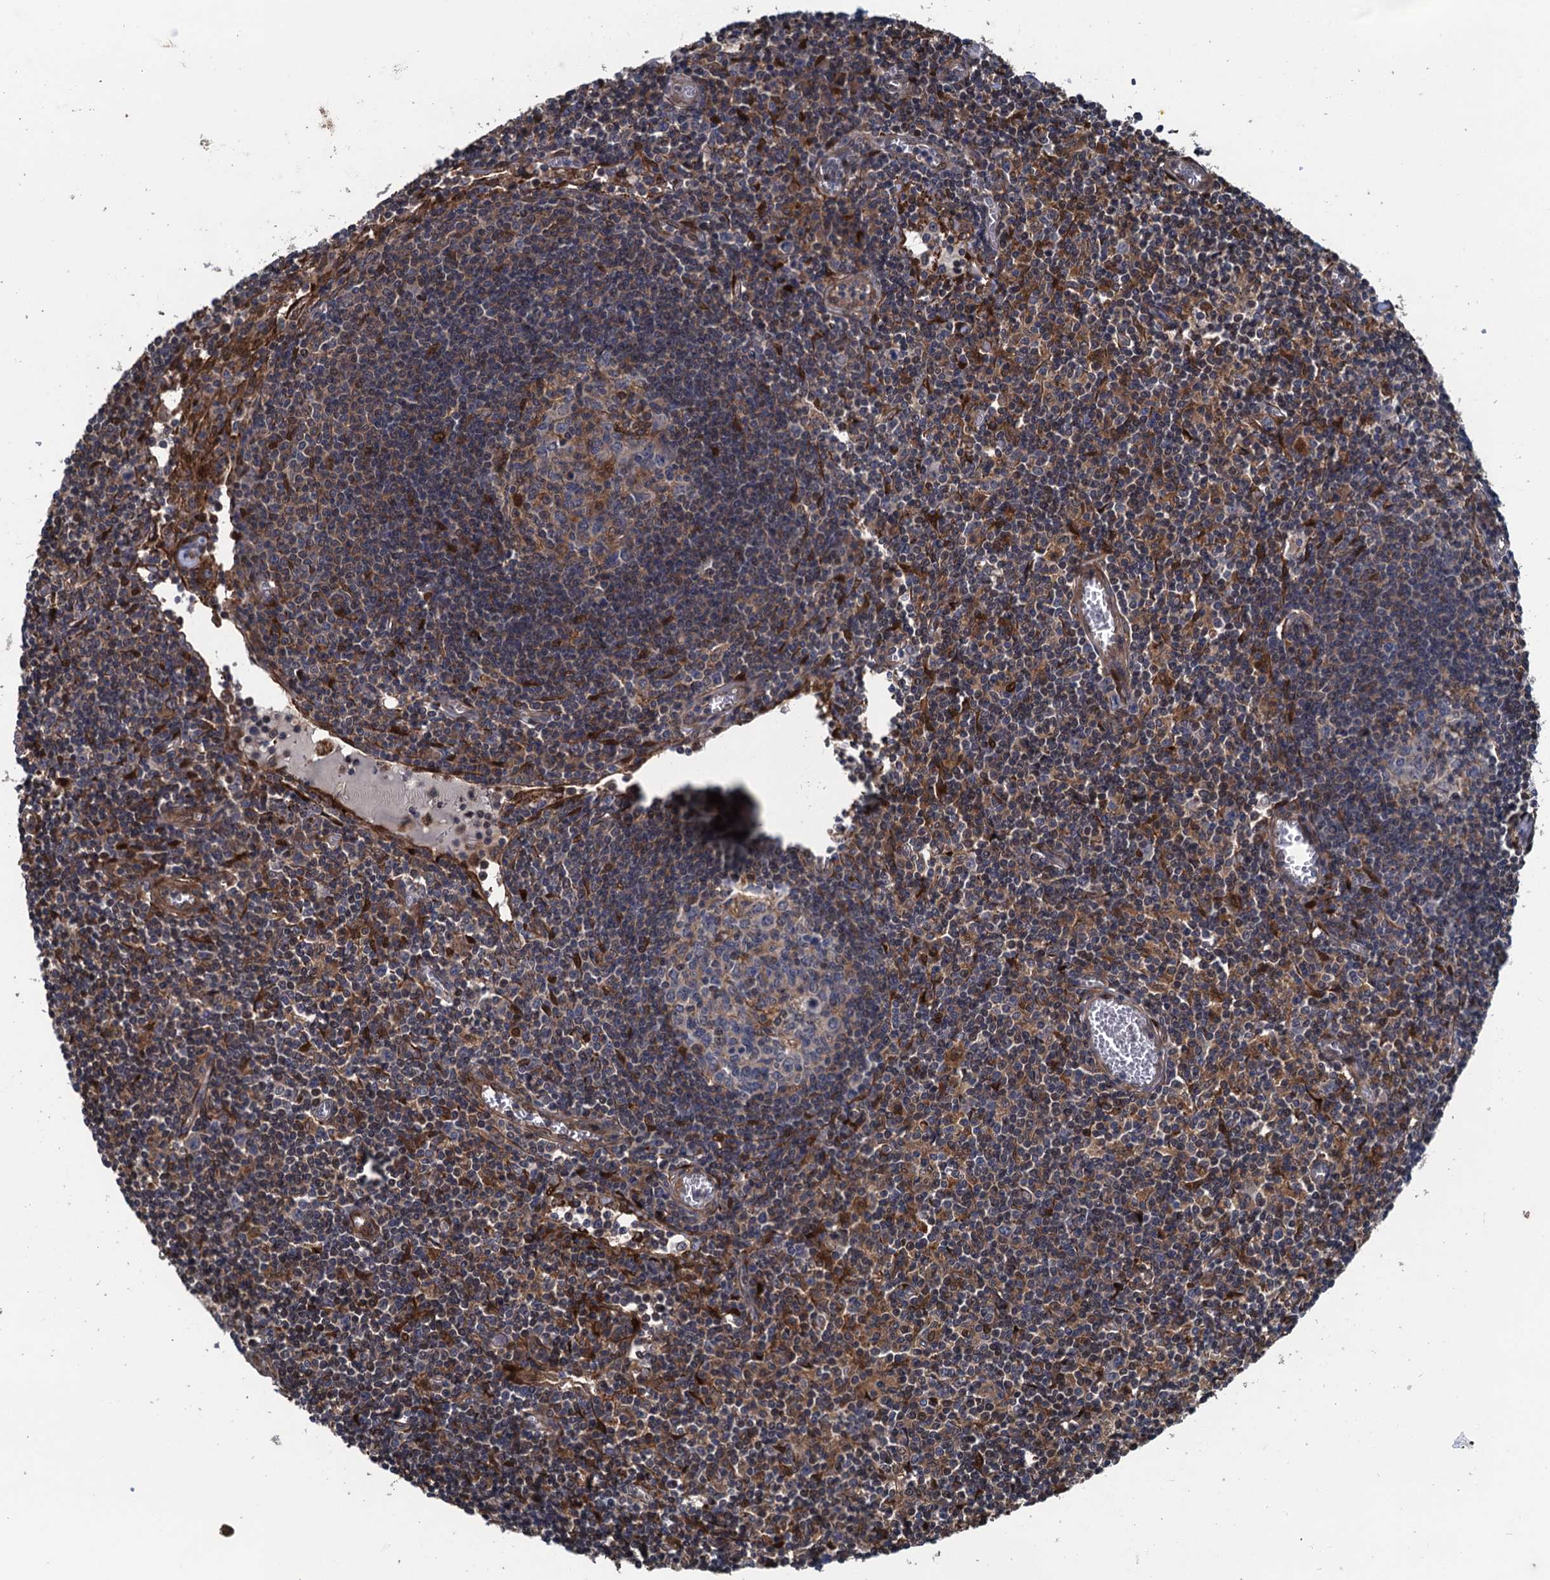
{"staining": {"intensity": "moderate", "quantity": "<25%", "location": "cytoplasmic/membranous,nuclear"}, "tissue": "lymph node", "cell_type": "Germinal center cells", "image_type": "normal", "snomed": [{"axis": "morphology", "description": "Normal tissue, NOS"}, {"axis": "topography", "description": "Lymph node"}], "caption": "A histopathology image of lymph node stained for a protein exhibits moderate cytoplasmic/membranous,nuclear brown staining in germinal center cells. The staining was performed using DAB (3,3'-diaminobenzidine), with brown indicating positive protein expression. Nuclei are stained blue with hematoxylin.", "gene": "CNTN5", "patient": {"sex": "female", "age": 55}}